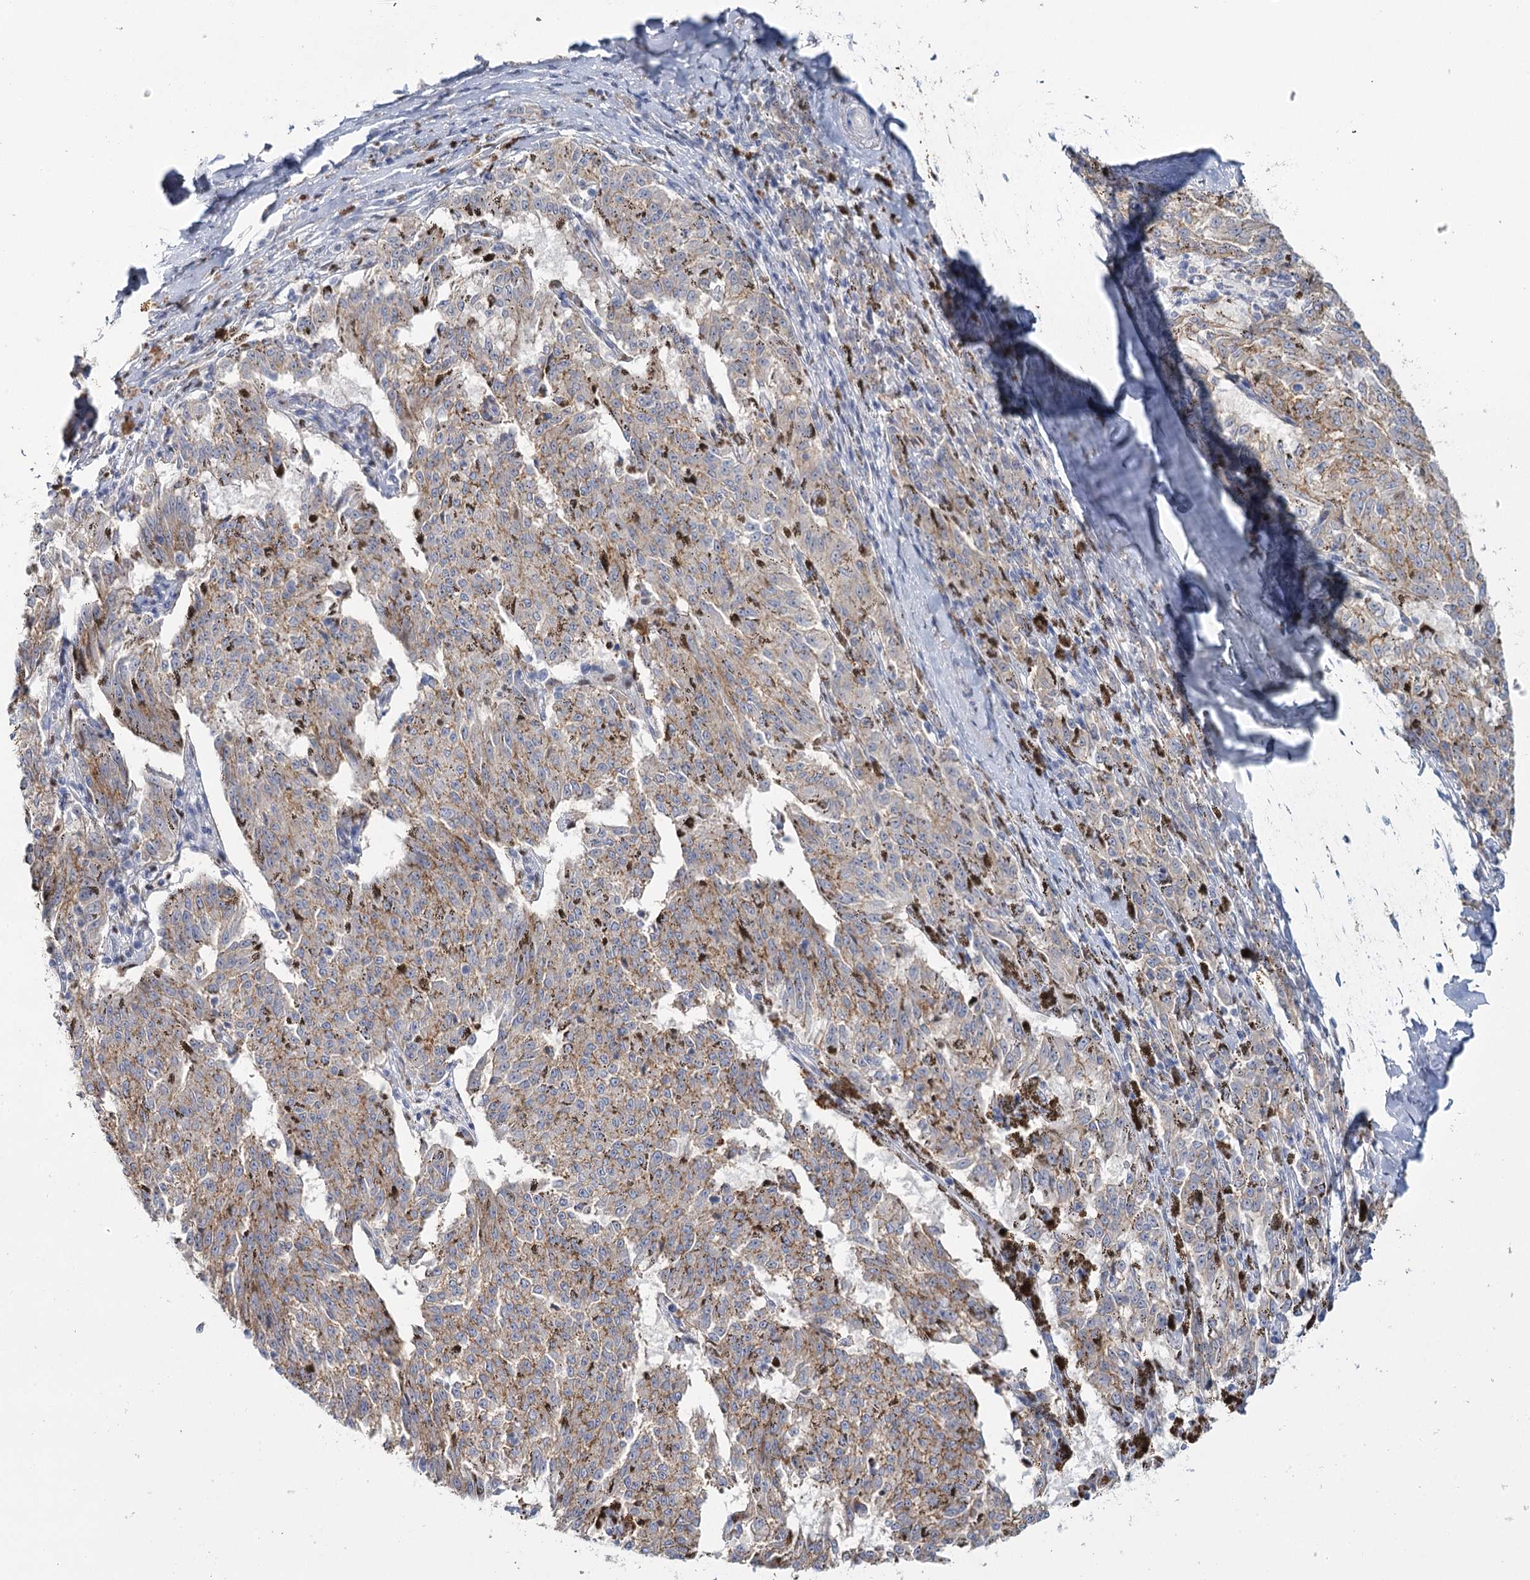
{"staining": {"intensity": "negative", "quantity": "none", "location": "none"}, "tissue": "melanoma", "cell_type": "Tumor cells", "image_type": "cancer", "snomed": [{"axis": "morphology", "description": "Malignant melanoma, NOS"}, {"axis": "topography", "description": "Skin"}], "caption": "Immunohistochemical staining of malignant melanoma exhibits no significant expression in tumor cells. (Brightfield microscopy of DAB immunohistochemistry at high magnification).", "gene": "IGSF3", "patient": {"sex": "female", "age": 72}}